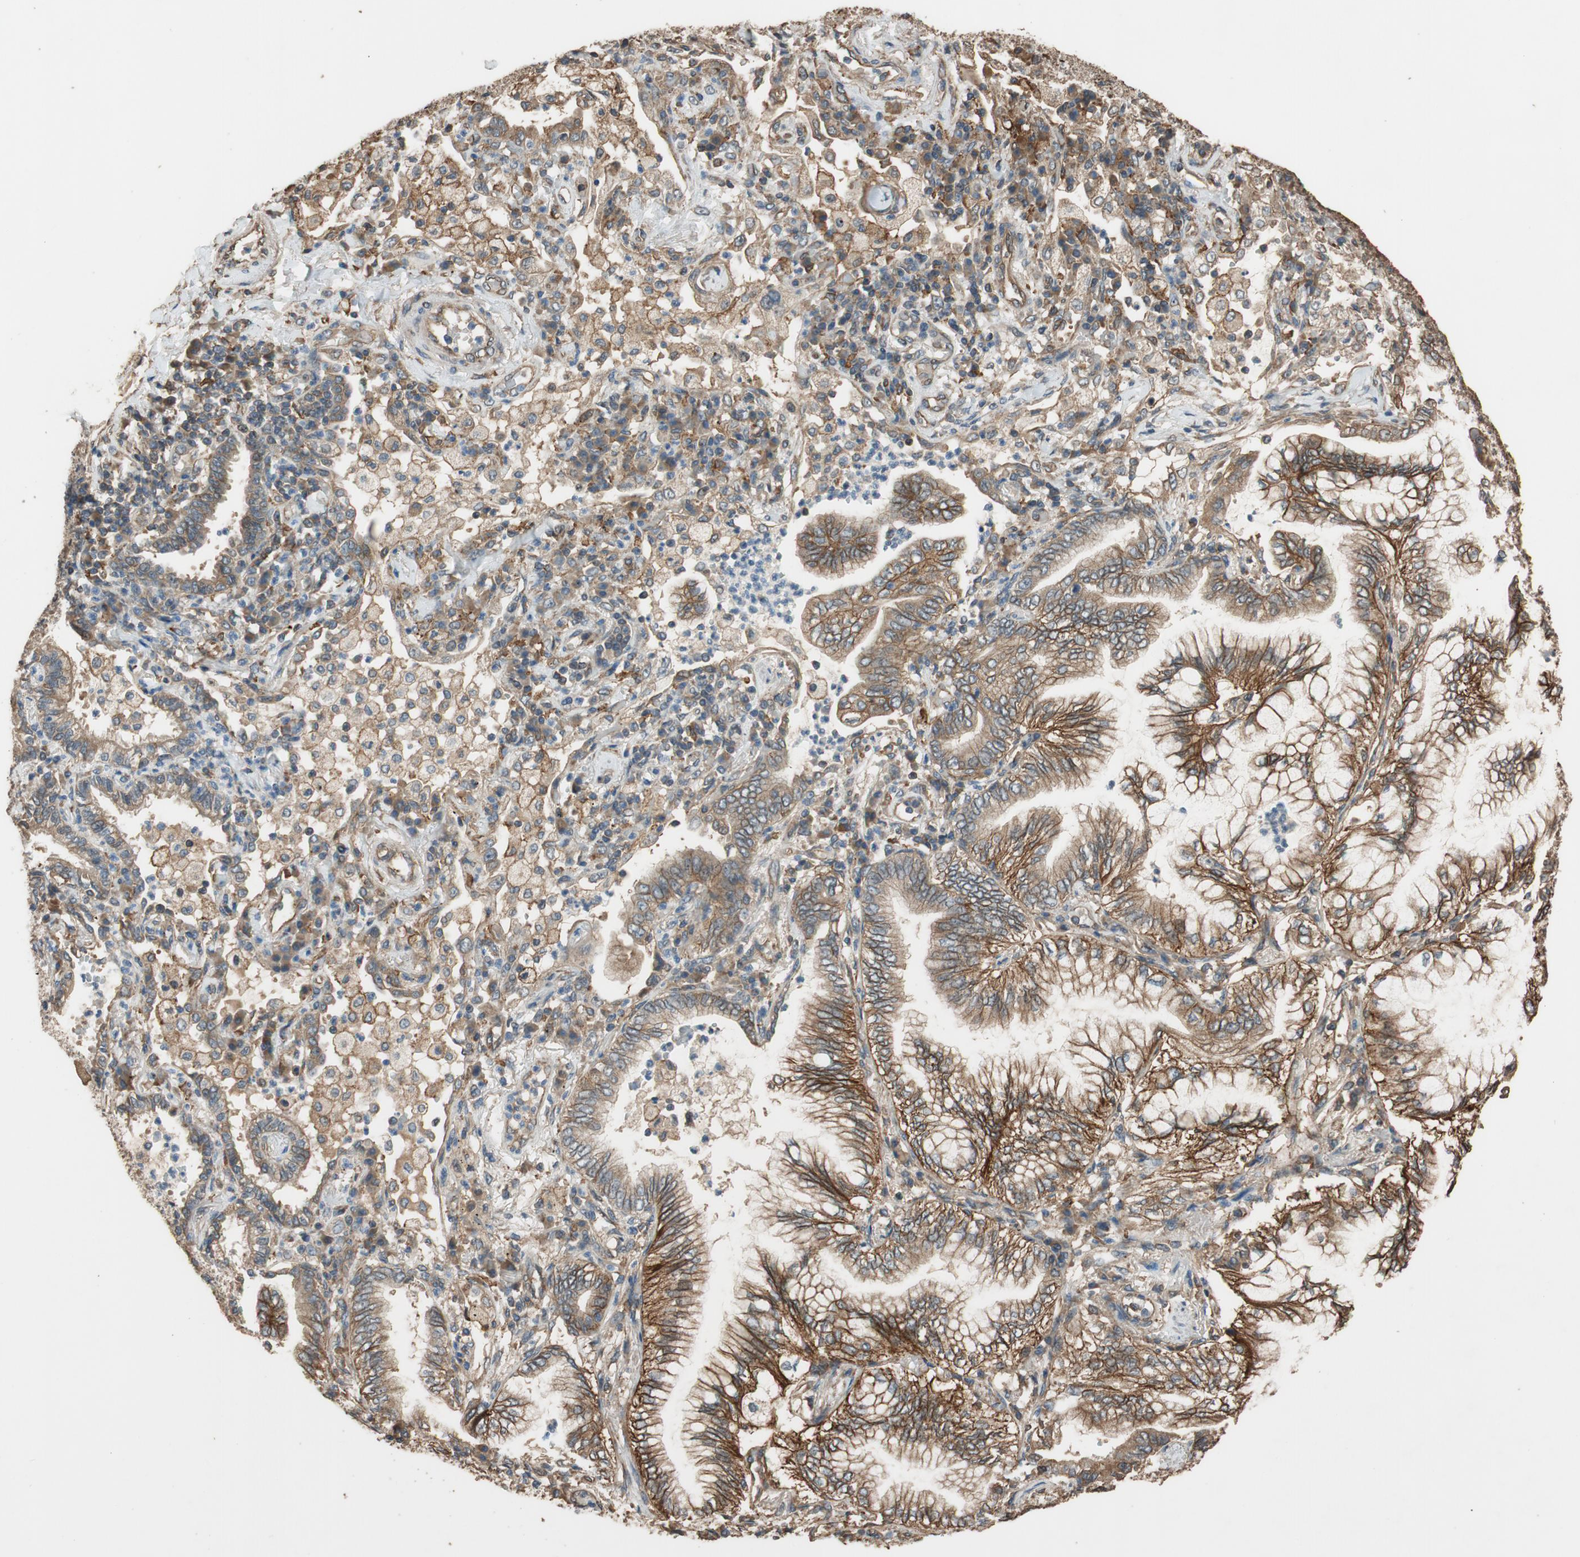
{"staining": {"intensity": "moderate", "quantity": ">75%", "location": "cytoplasmic/membranous"}, "tissue": "lung cancer", "cell_type": "Tumor cells", "image_type": "cancer", "snomed": [{"axis": "morphology", "description": "Normal tissue, NOS"}, {"axis": "morphology", "description": "Adenocarcinoma, NOS"}, {"axis": "topography", "description": "Bronchus"}, {"axis": "topography", "description": "Lung"}], "caption": "Brown immunohistochemical staining in human lung adenocarcinoma reveals moderate cytoplasmic/membranous expression in about >75% of tumor cells.", "gene": "MST1R", "patient": {"sex": "female", "age": 70}}